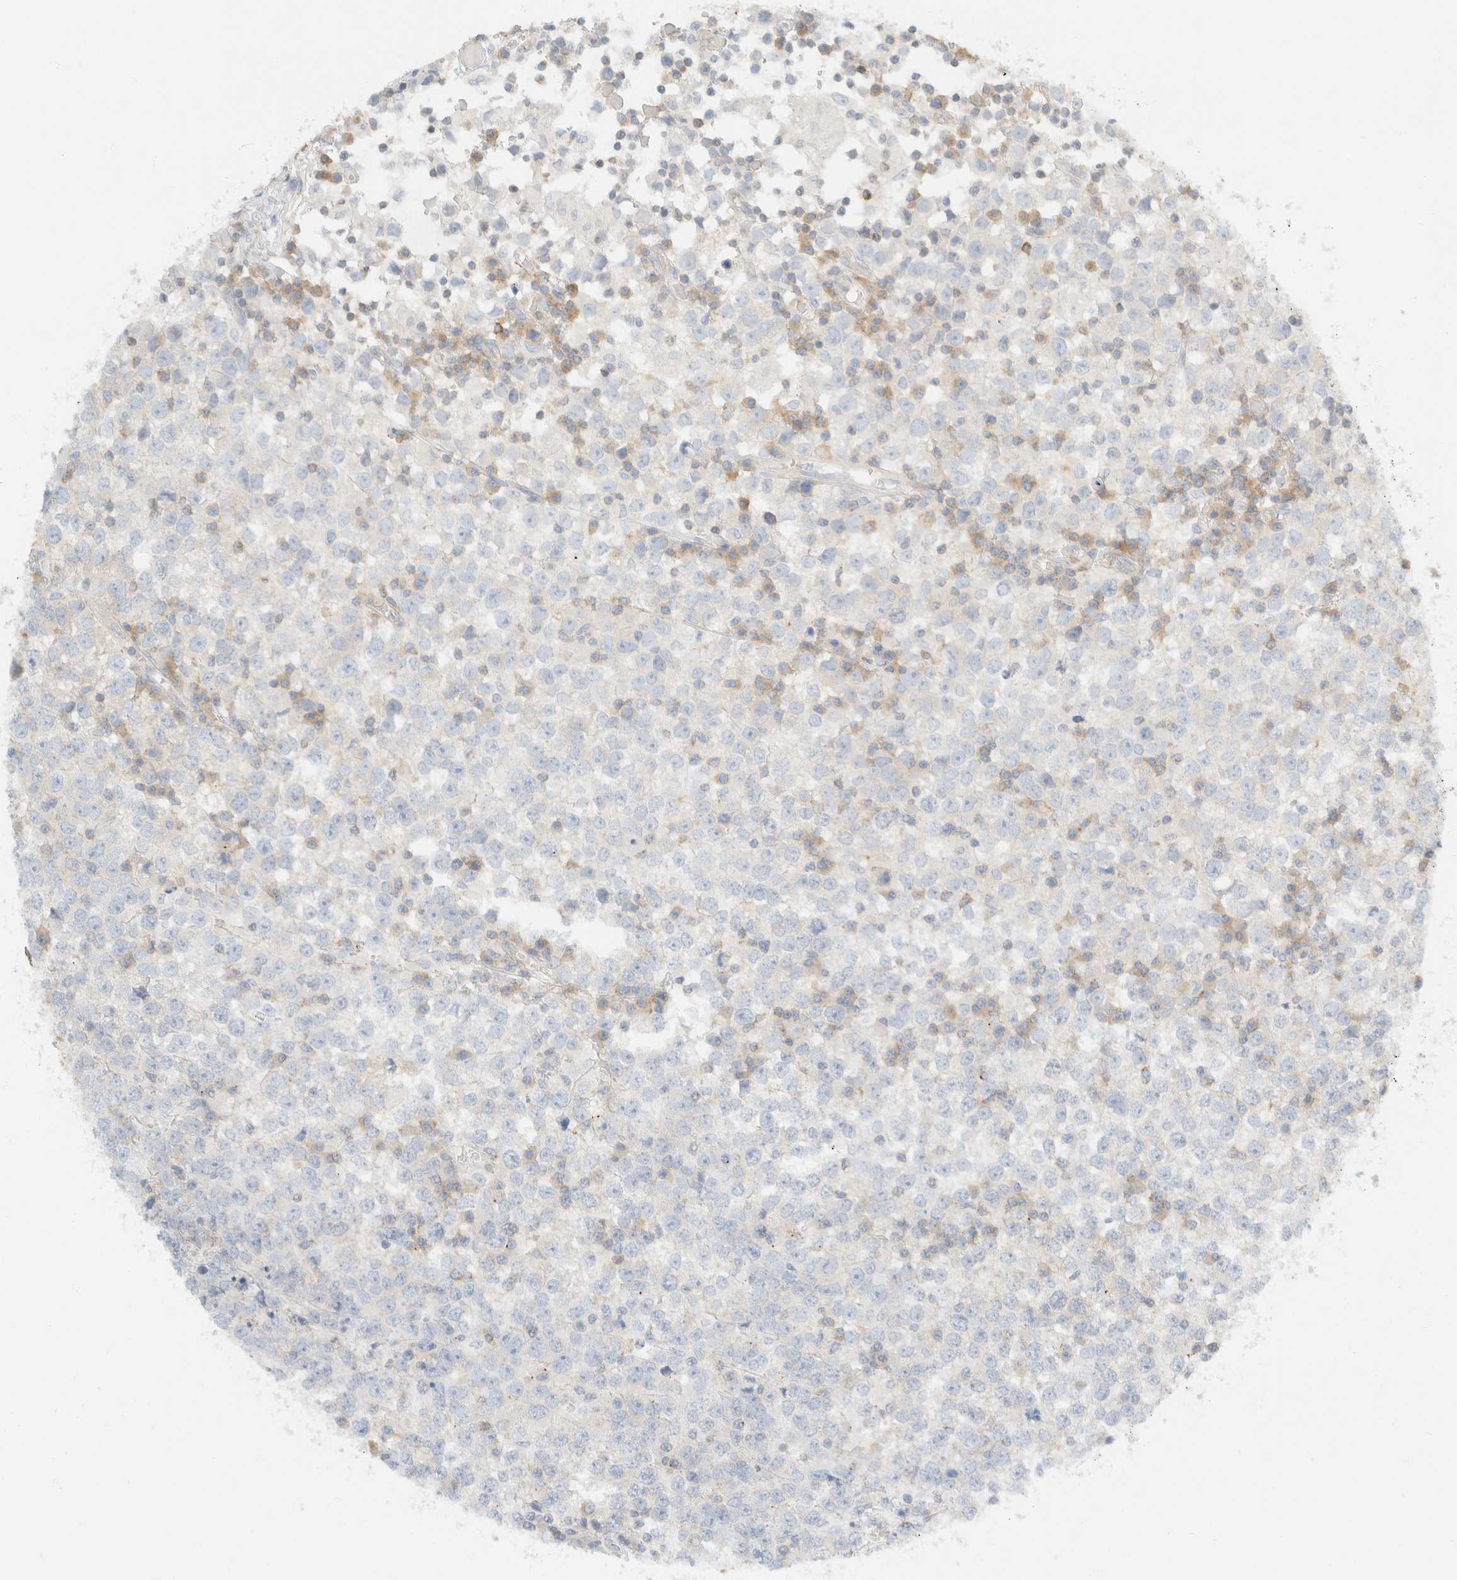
{"staining": {"intensity": "negative", "quantity": "none", "location": "none"}, "tissue": "testis cancer", "cell_type": "Tumor cells", "image_type": "cancer", "snomed": [{"axis": "morphology", "description": "Seminoma, NOS"}, {"axis": "topography", "description": "Testis"}], "caption": "Seminoma (testis) was stained to show a protein in brown. There is no significant staining in tumor cells. (DAB immunohistochemistry visualized using brightfield microscopy, high magnification).", "gene": "SH3GLB2", "patient": {"sex": "male", "age": 65}}